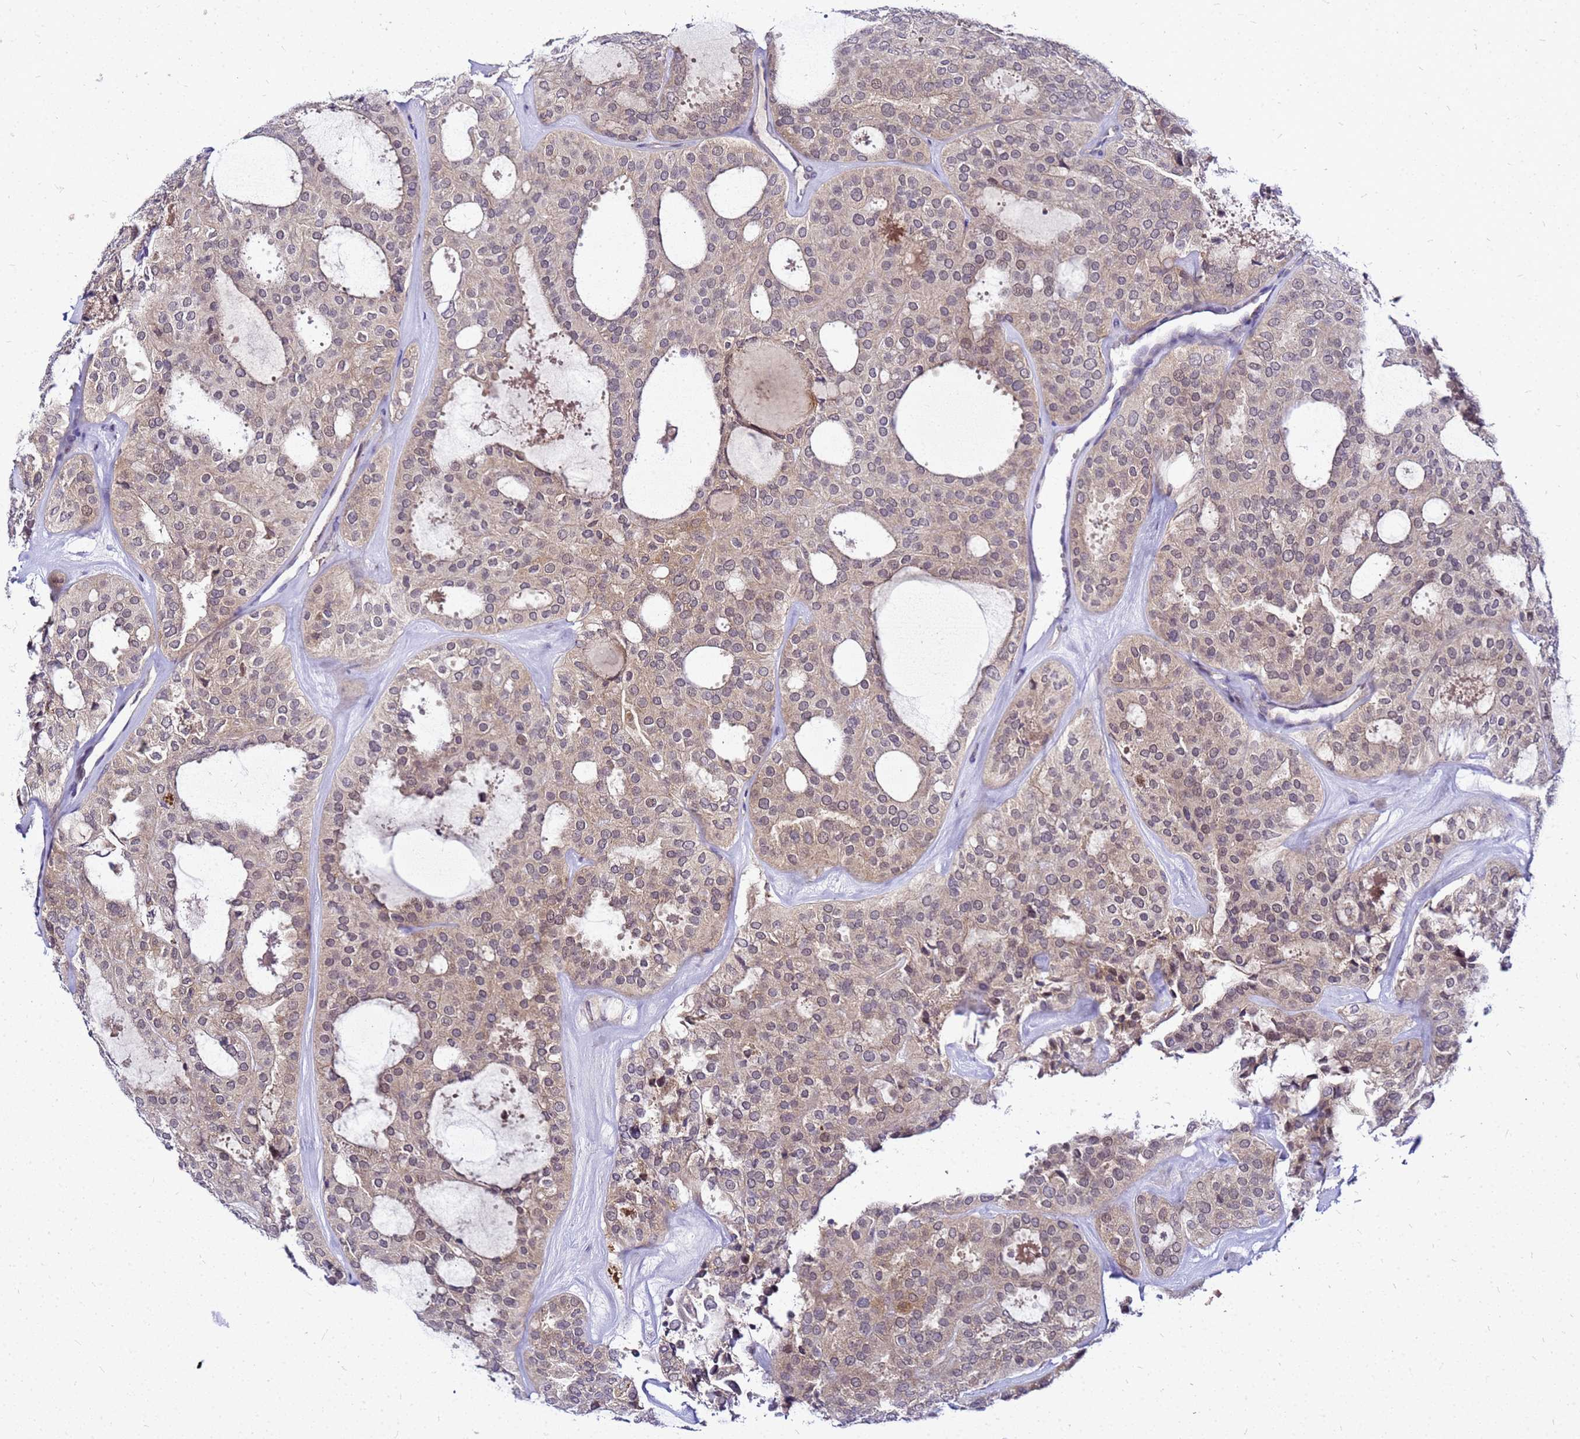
{"staining": {"intensity": "weak", "quantity": ">75%", "location": "cytoplasmic/membranous"}, "tissue": "thyroid cancer", "cell_type": "Tumor cells", "image_type": "cancer", "snomed": [{"axis": "morphology", "description": "Follicular adenoma carcinoma, NOS"}, {"axis": "topography", "description": "Thyroid gland"}], "caption": "Protein staining of thyroid cancer tissue displays weak cytoplasmic/membranous expression in about >75% of tumor cells.", "gene": "SAT1", "patient": {"sex": "male", "age": 75}}